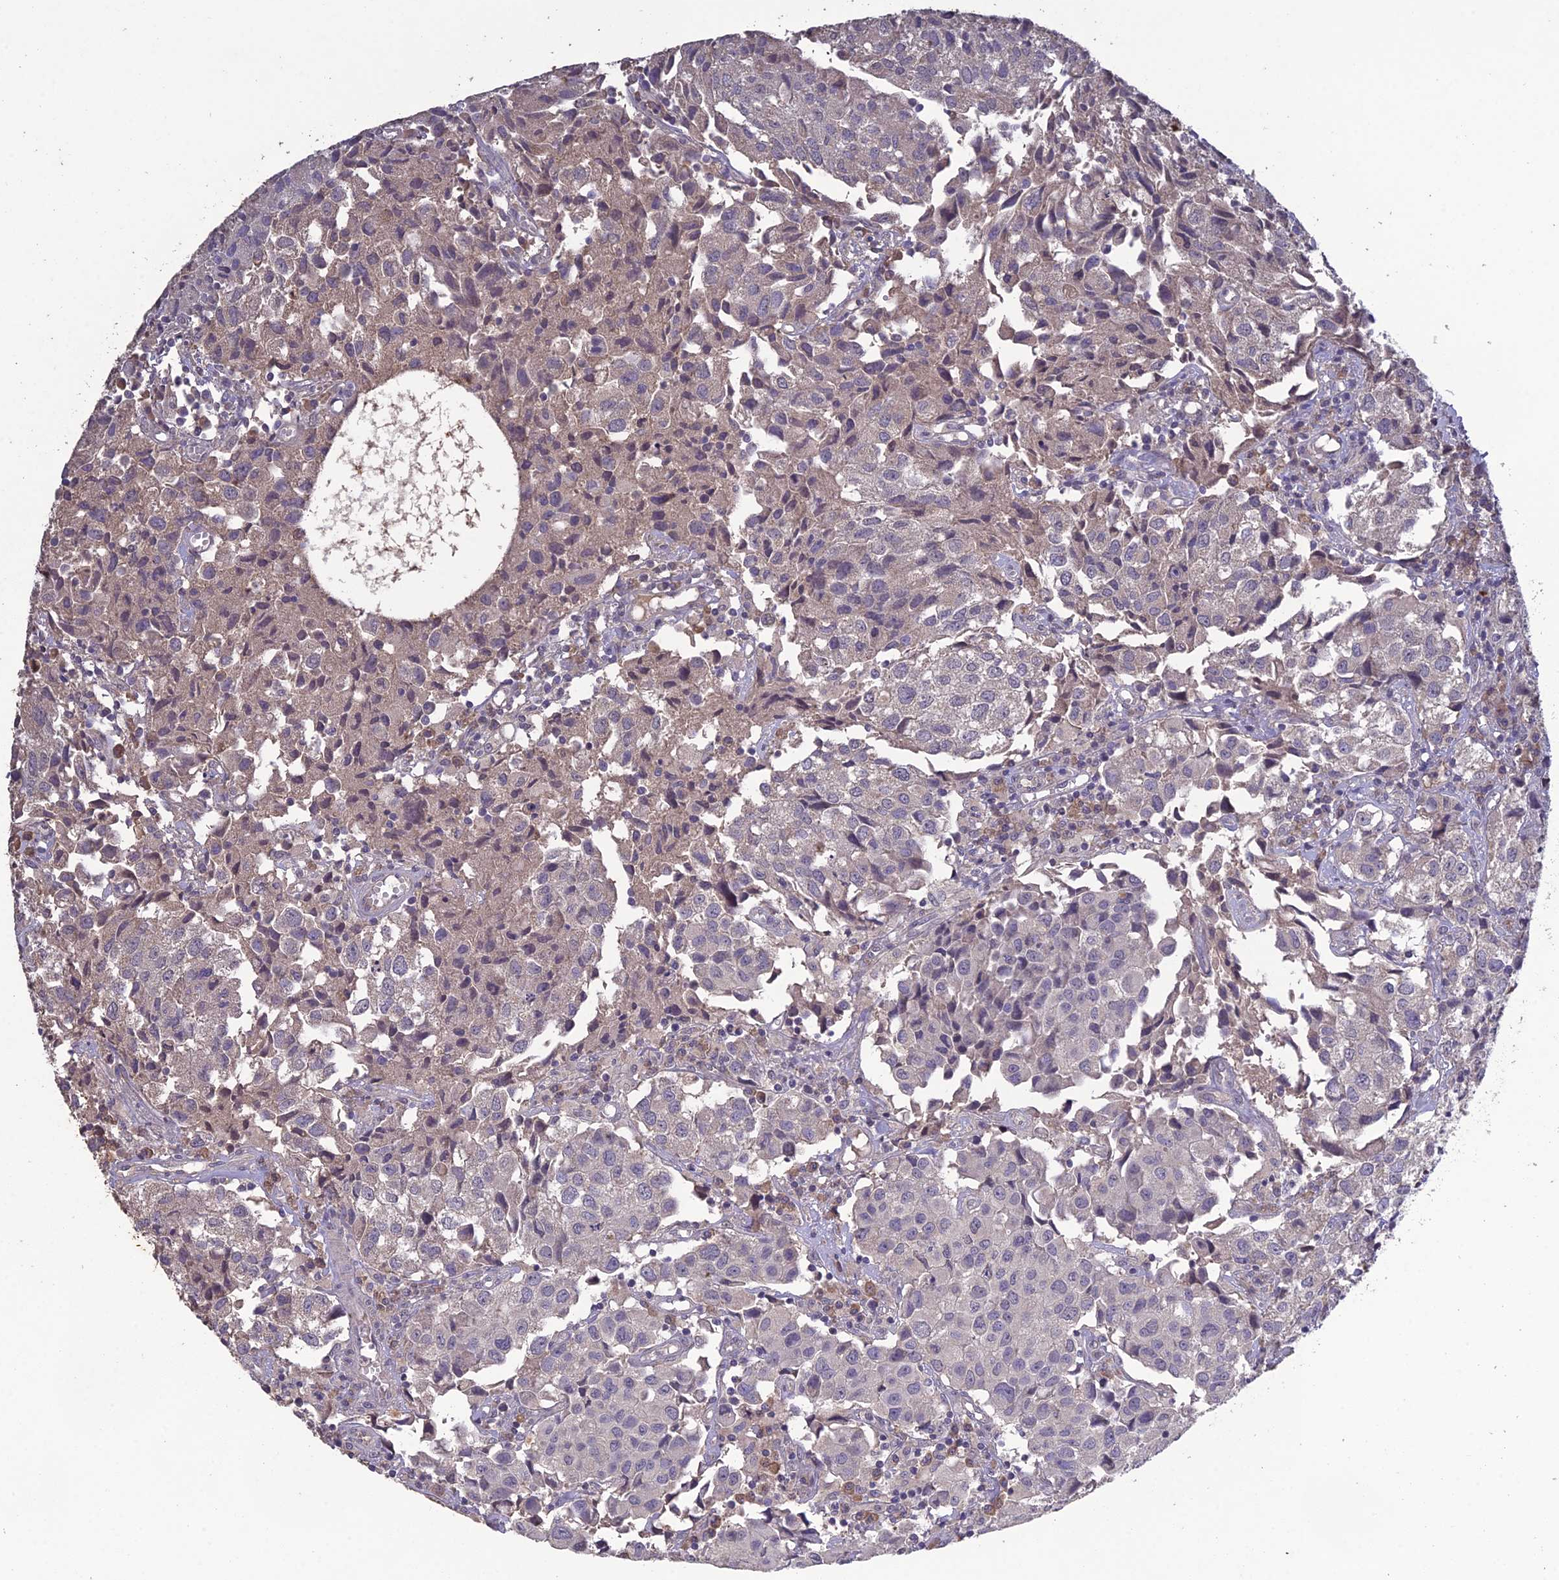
{"staining": {"intensity": "weak", "quantity": "<25%", "location": "cytoplasmic/membranous"}, "tissue": "urothelial cancer", "cell_type": "Tumor cells", "image_type": "cancer", "snomed": [{"axis": "morphology", "description": "Urothelial carcinoma, High grade"}, {"axis": "topography", "description": "Urinary bladder"}], "caption": "Immunohistochemical staining of human urothelial carcinoma (high-grade) reveals no significant positivity in tumor cells.", "gene": "SLC39A13", "patient": {"sex": "female", "age": 75}}